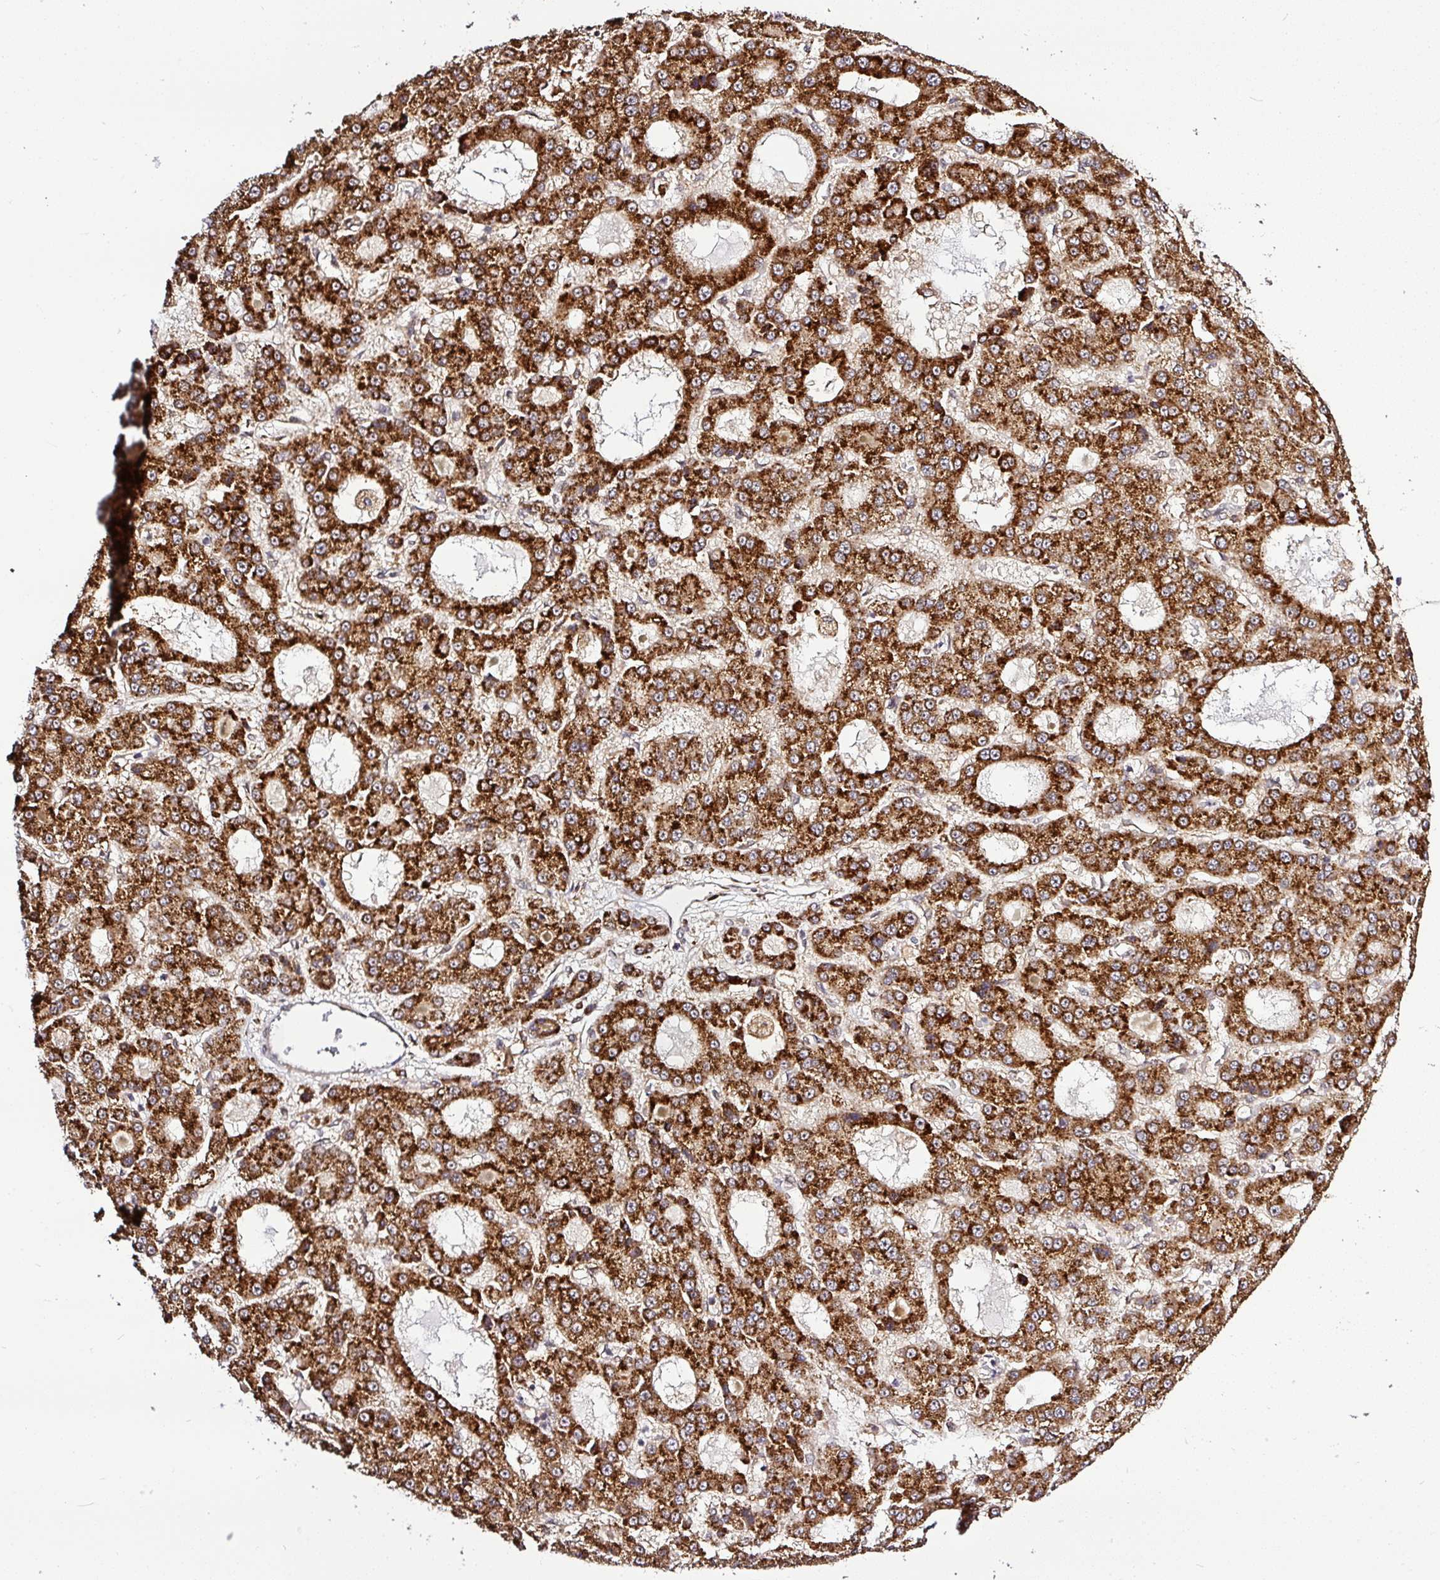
{"staining": {"intensity": "strong", "quantity": ">75%", "location": "cytoplasmic/membranous"}, "tissue": "liver cancer", "cell_type": "Tumor cells", "image_type": "cancer", "snomed": [{"axis": "morphology", "description": "Carcinoma, Hepatocellular, NOS"}, {"axis": "topography", "description": "Liver"}], "caption": "This is a micrograph of immunohistochemistry (IHC) staining of liver hepatocellular carcinoma, which shows strong expression in the cytoplasmic/membranous of tumor cells.", "gene": "FAM153A", "patient": {"sex": "male", "age": 70}}